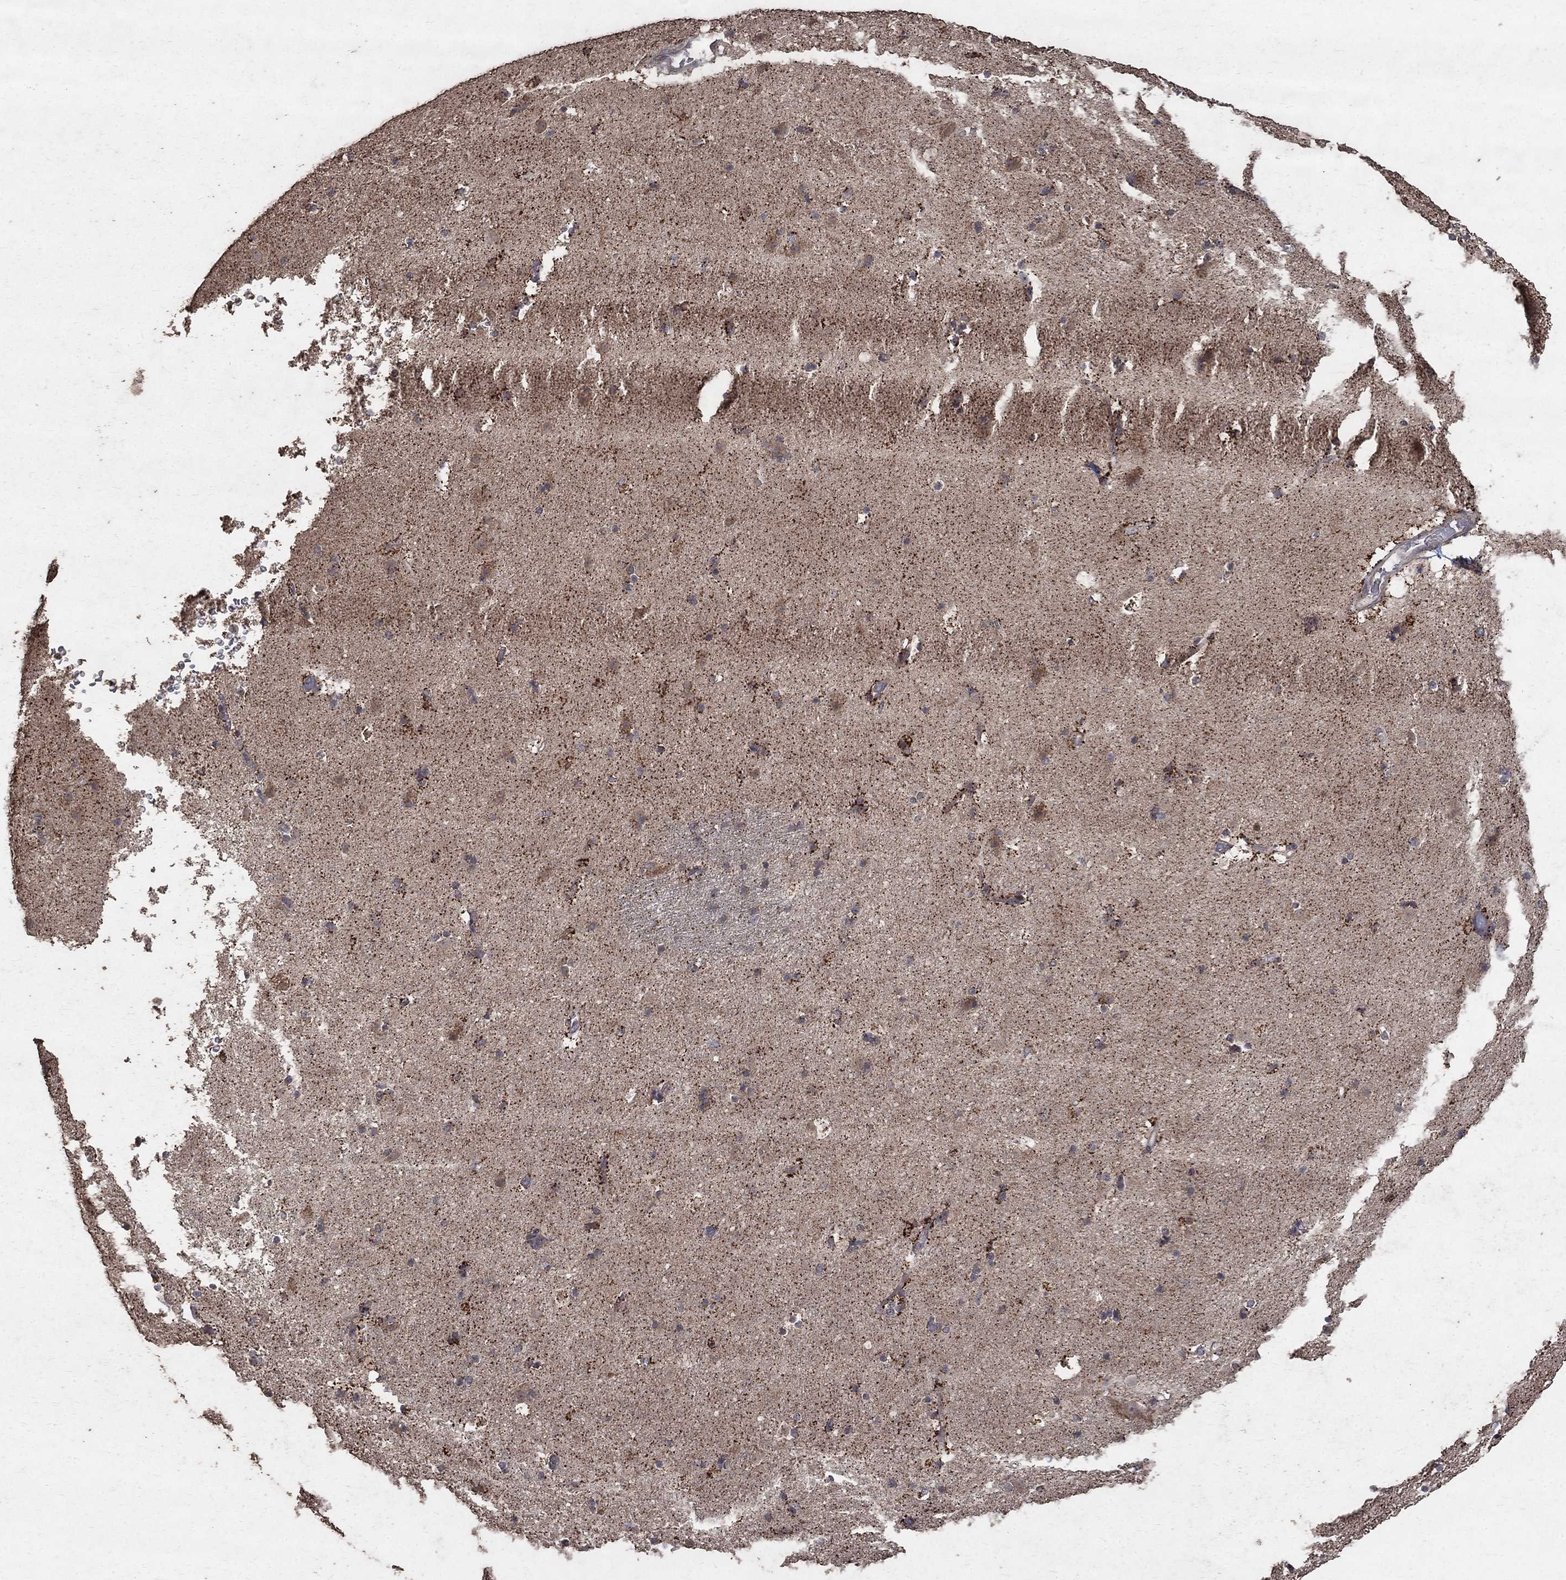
{"staining": {"intensity": "strong", "quantity": "<25%", "location": "cytoplasmic/membranous"}, "tissue": "caudate", "cell_type": "Glial cells", "image_type": "normal", "snomed": [{"axis": "morphology", "description": "Normal tissue, NOS"}, {"axis": "topography", "description": "Lateral ventricle wall"}], "caption": "This micrograph shows normal caudate stained with immunohistochemistry (IHC) to label a protein in brown. The cytoplasmic/membranous of glial cells show strong positivity for the protein. Nuclei are counter-stained blue.", "gene": "C17orf75", "patient": {"sex": "female", "age": 71}}